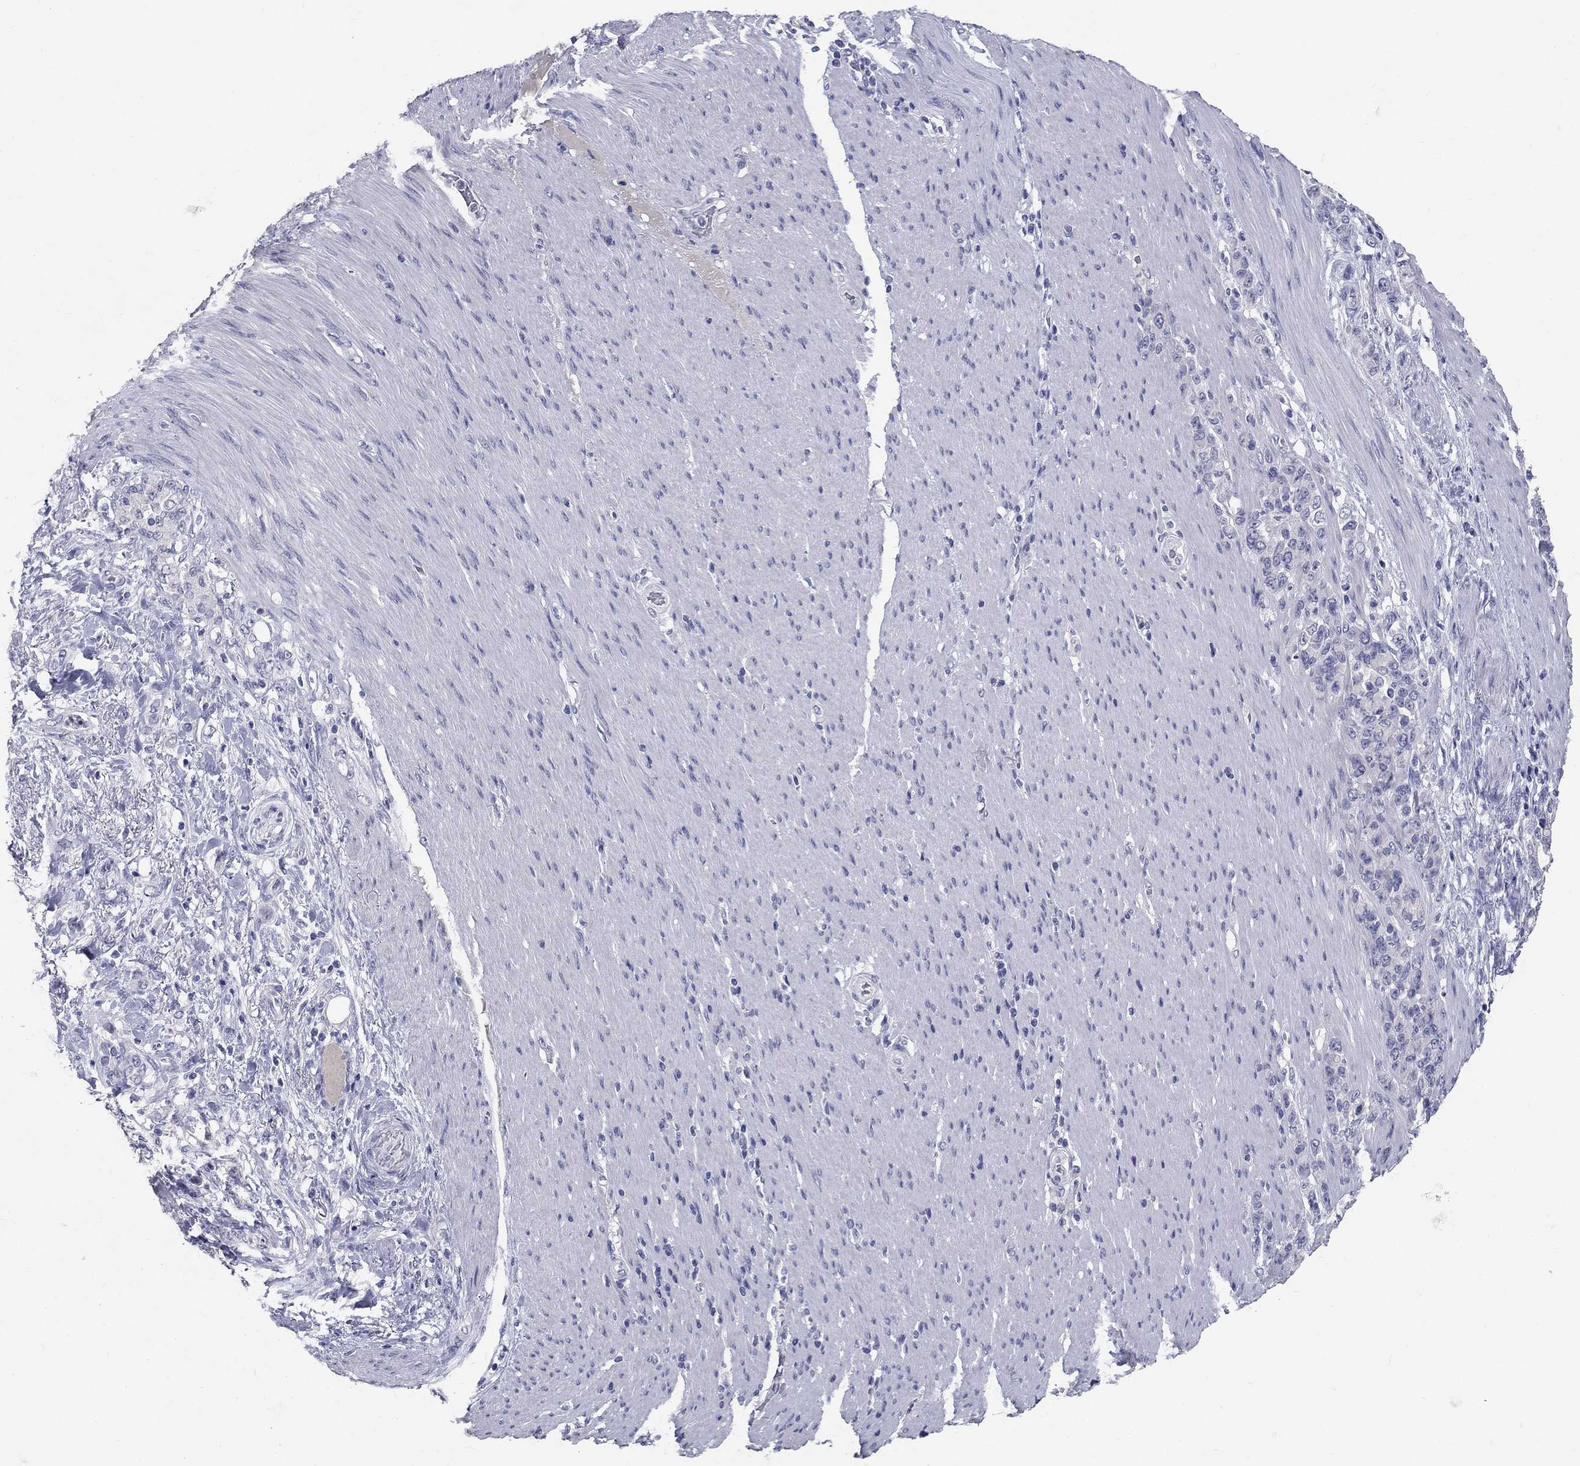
{"staining": {"intensity": "negative", "quantity": "none", "location": "none"}, "tissue": "stomach cancer", "cell_type": "Tumor cells", "image_type": "cancer", "snomed": [{"axis": "morphology", "description": "Normal tissue, NOS"}, {"axis": "morphology", "description": "Adenocarcinoma, NOS"}, {"axis": "topography", "description": "Stomach"}], "caption": "An immunohistochemistry (IHC) photomicrograph of adenocarcinoma (stomach) is shown. There is no staining in tumor cells of adenocarcinoma (stomach).", "gene": "POMC", "patient": {"sex": "female", "age": 79}}